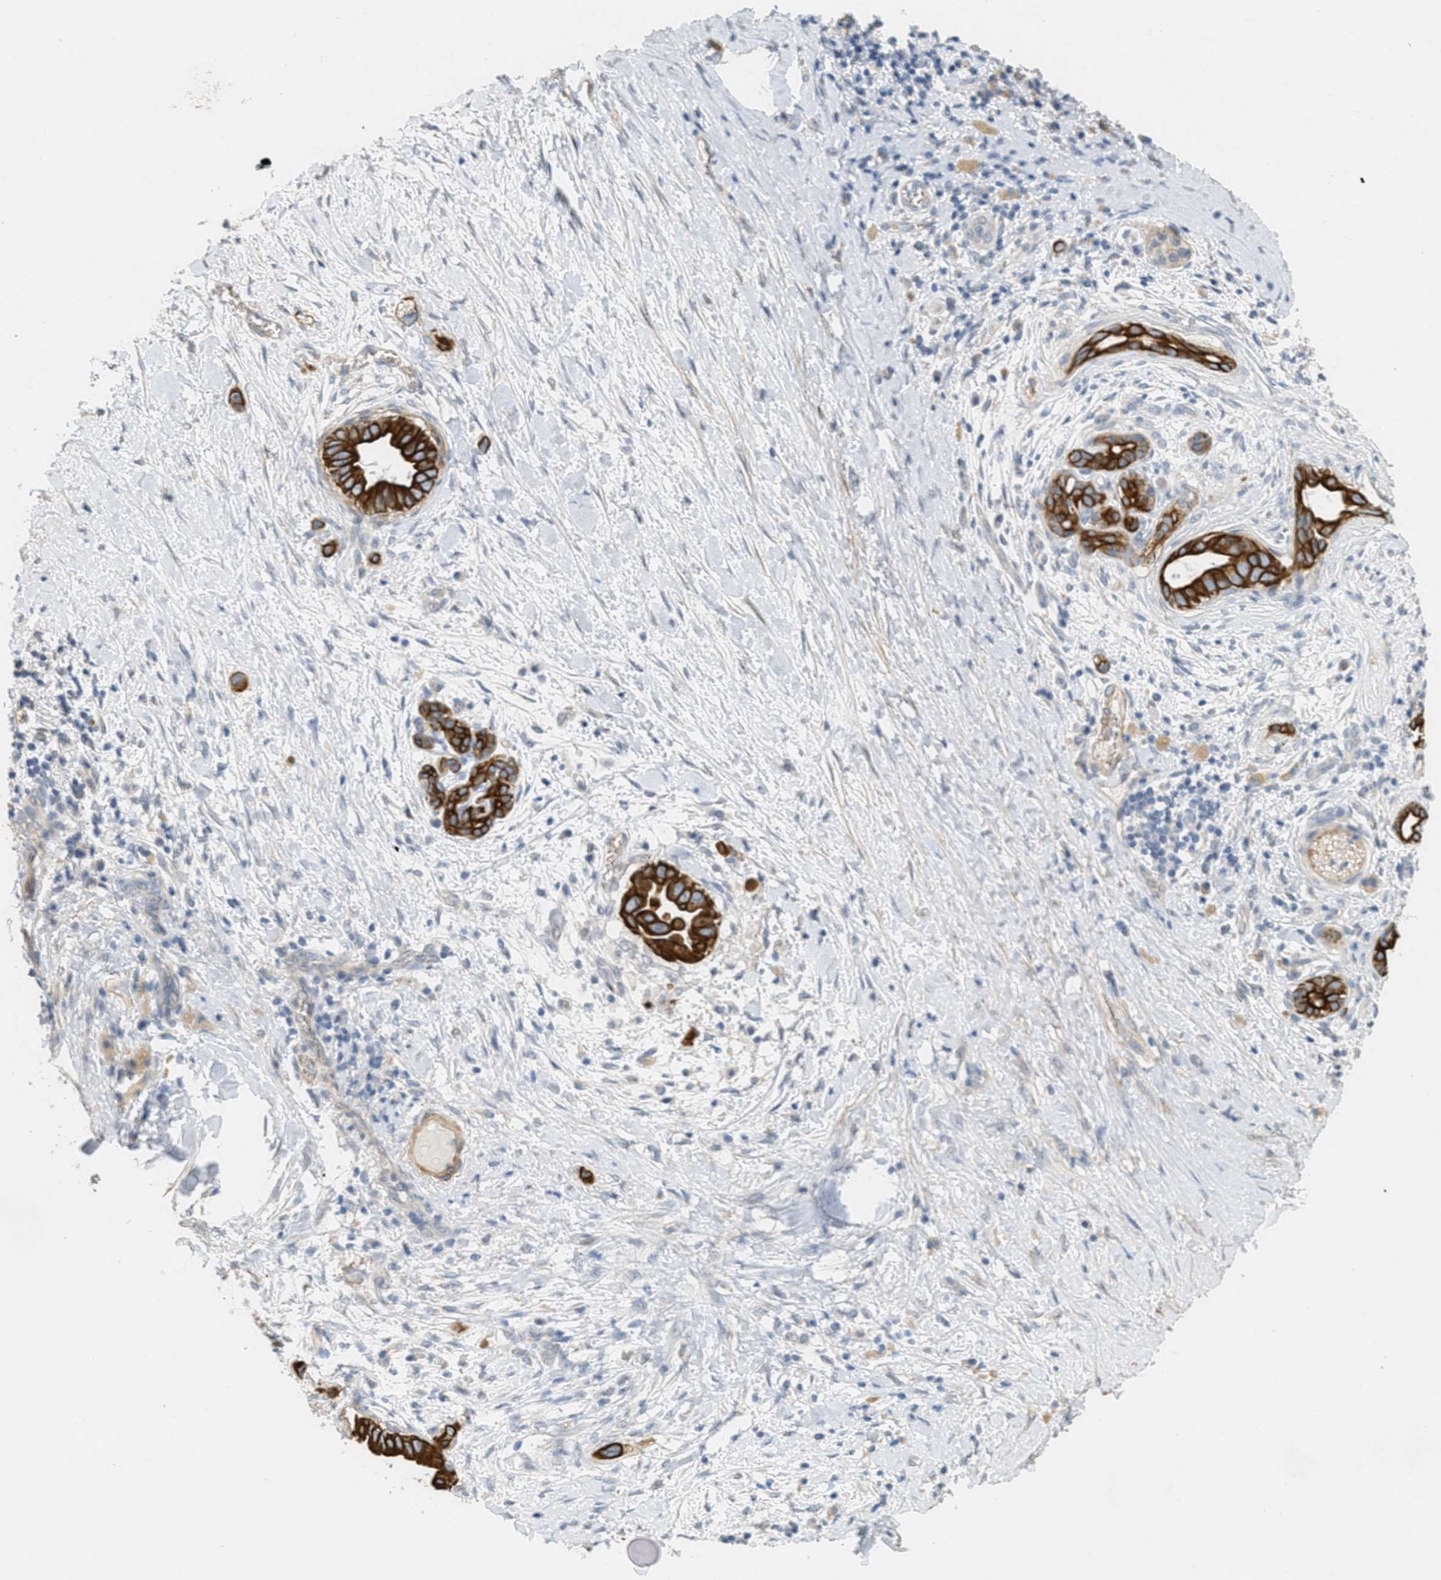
{"staining": {"intensity": "strong", "quantity": ">75%", "location": "cytoplasmic/membranous"}, "tissue": "pancreatic cancer", "cell_type": "Tumor cells", "image_type": "cancer", "snomed": [{"axis": "morphology", "description": "Adenocarcinoma, NOS"}, {"axis": "topography", "description": "Pancreas"}], "caption": "Human pancreatic adenocarcinoma stained with a brown dye reveals strong cytoplasmic/membranous positive expression in about >75% of tumor cells.", "gene": "MRS2", "patient": {"sex": "male", "age": 55}}